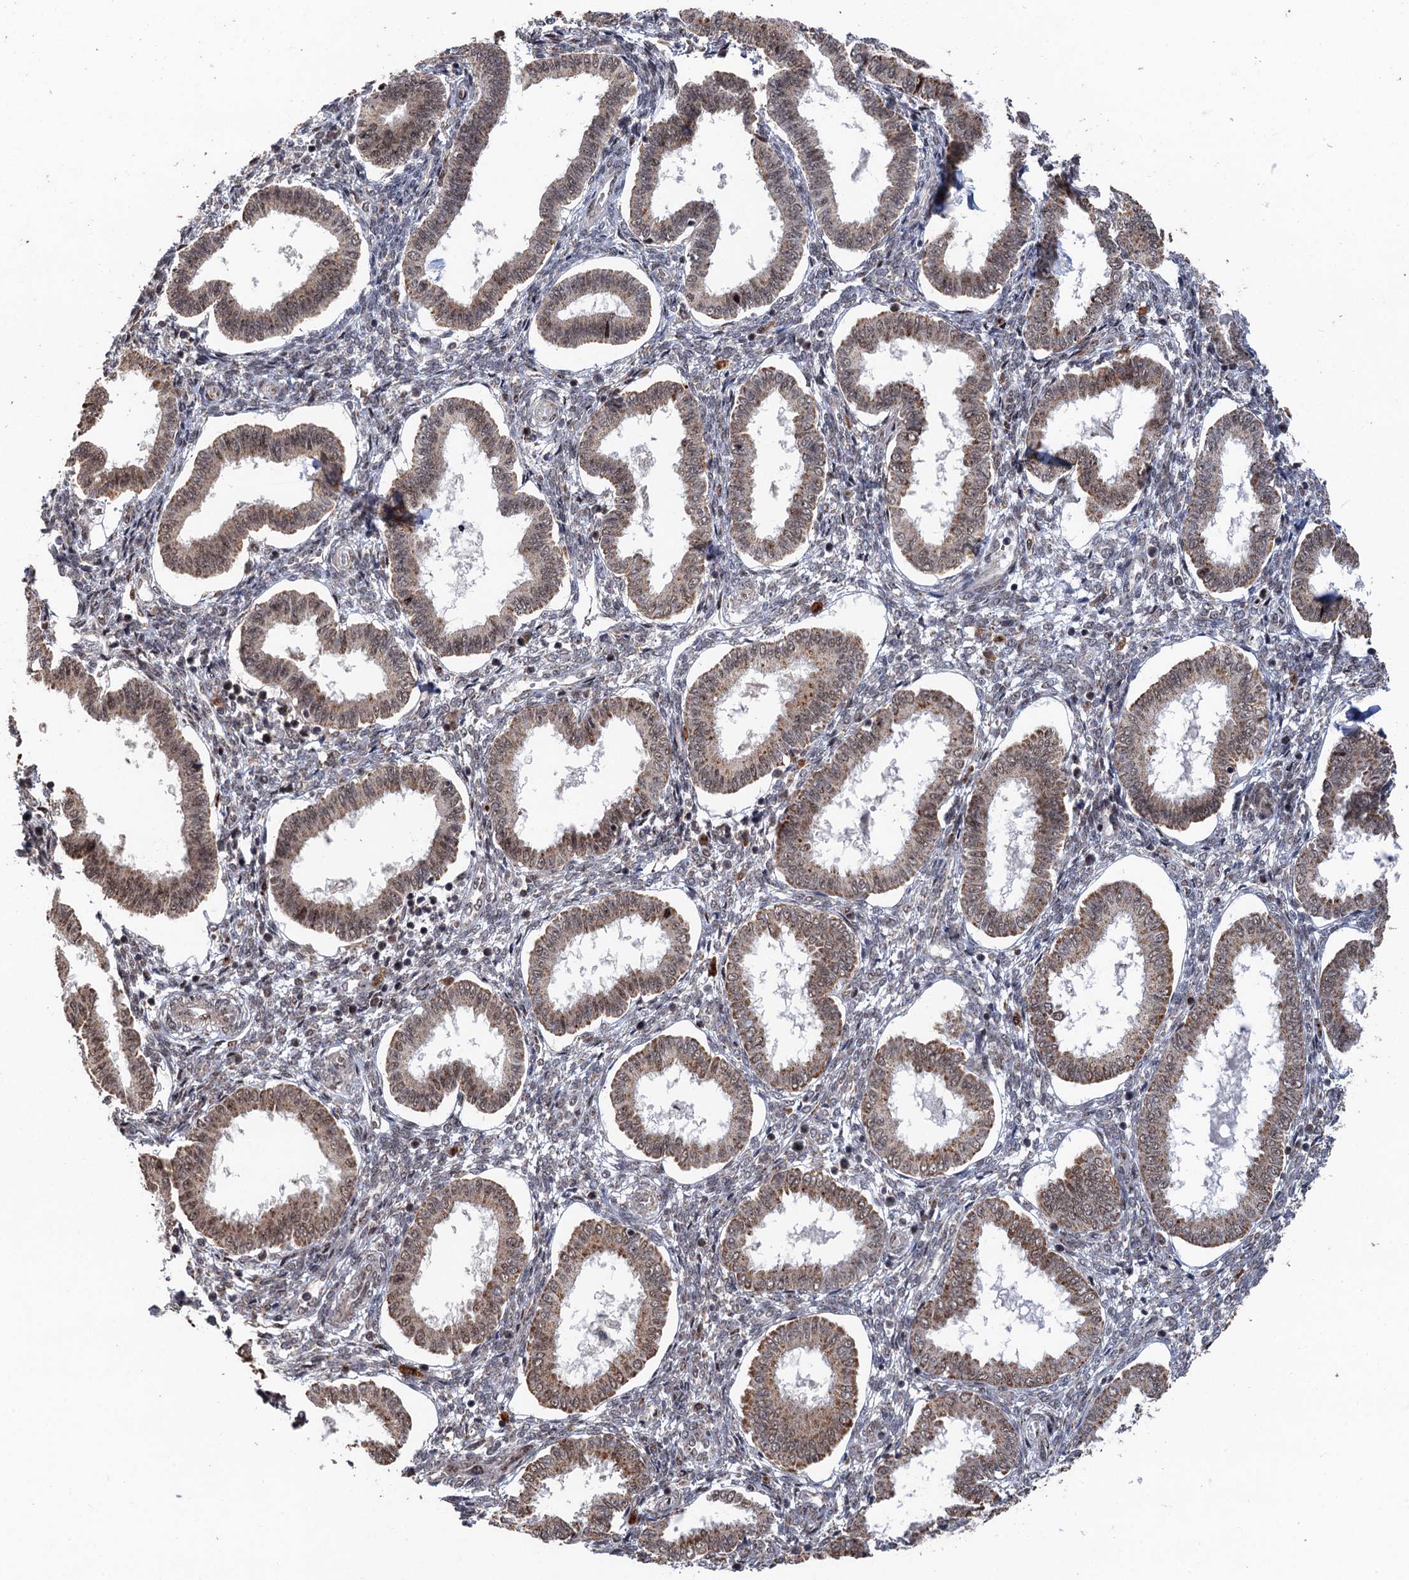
{"staining": {"intensity": "negative", "quantity": "none", "location": "none"}, "tissue": "endometrium", "cell_type": "Cells in endometrial stroma", "image_type": "normal", "snomed": [{"axis": "morphology", "description": "Normal tissue, NOS"}, {"axis": "topography", "description": "Endometrium"}], "caption": "Immunohistochemistry of unremarkable human endometrium displays no staining in cells in endometrial stroma.", "gene": "BMERB1", "patient": {"sex": "female", "age": 24}}